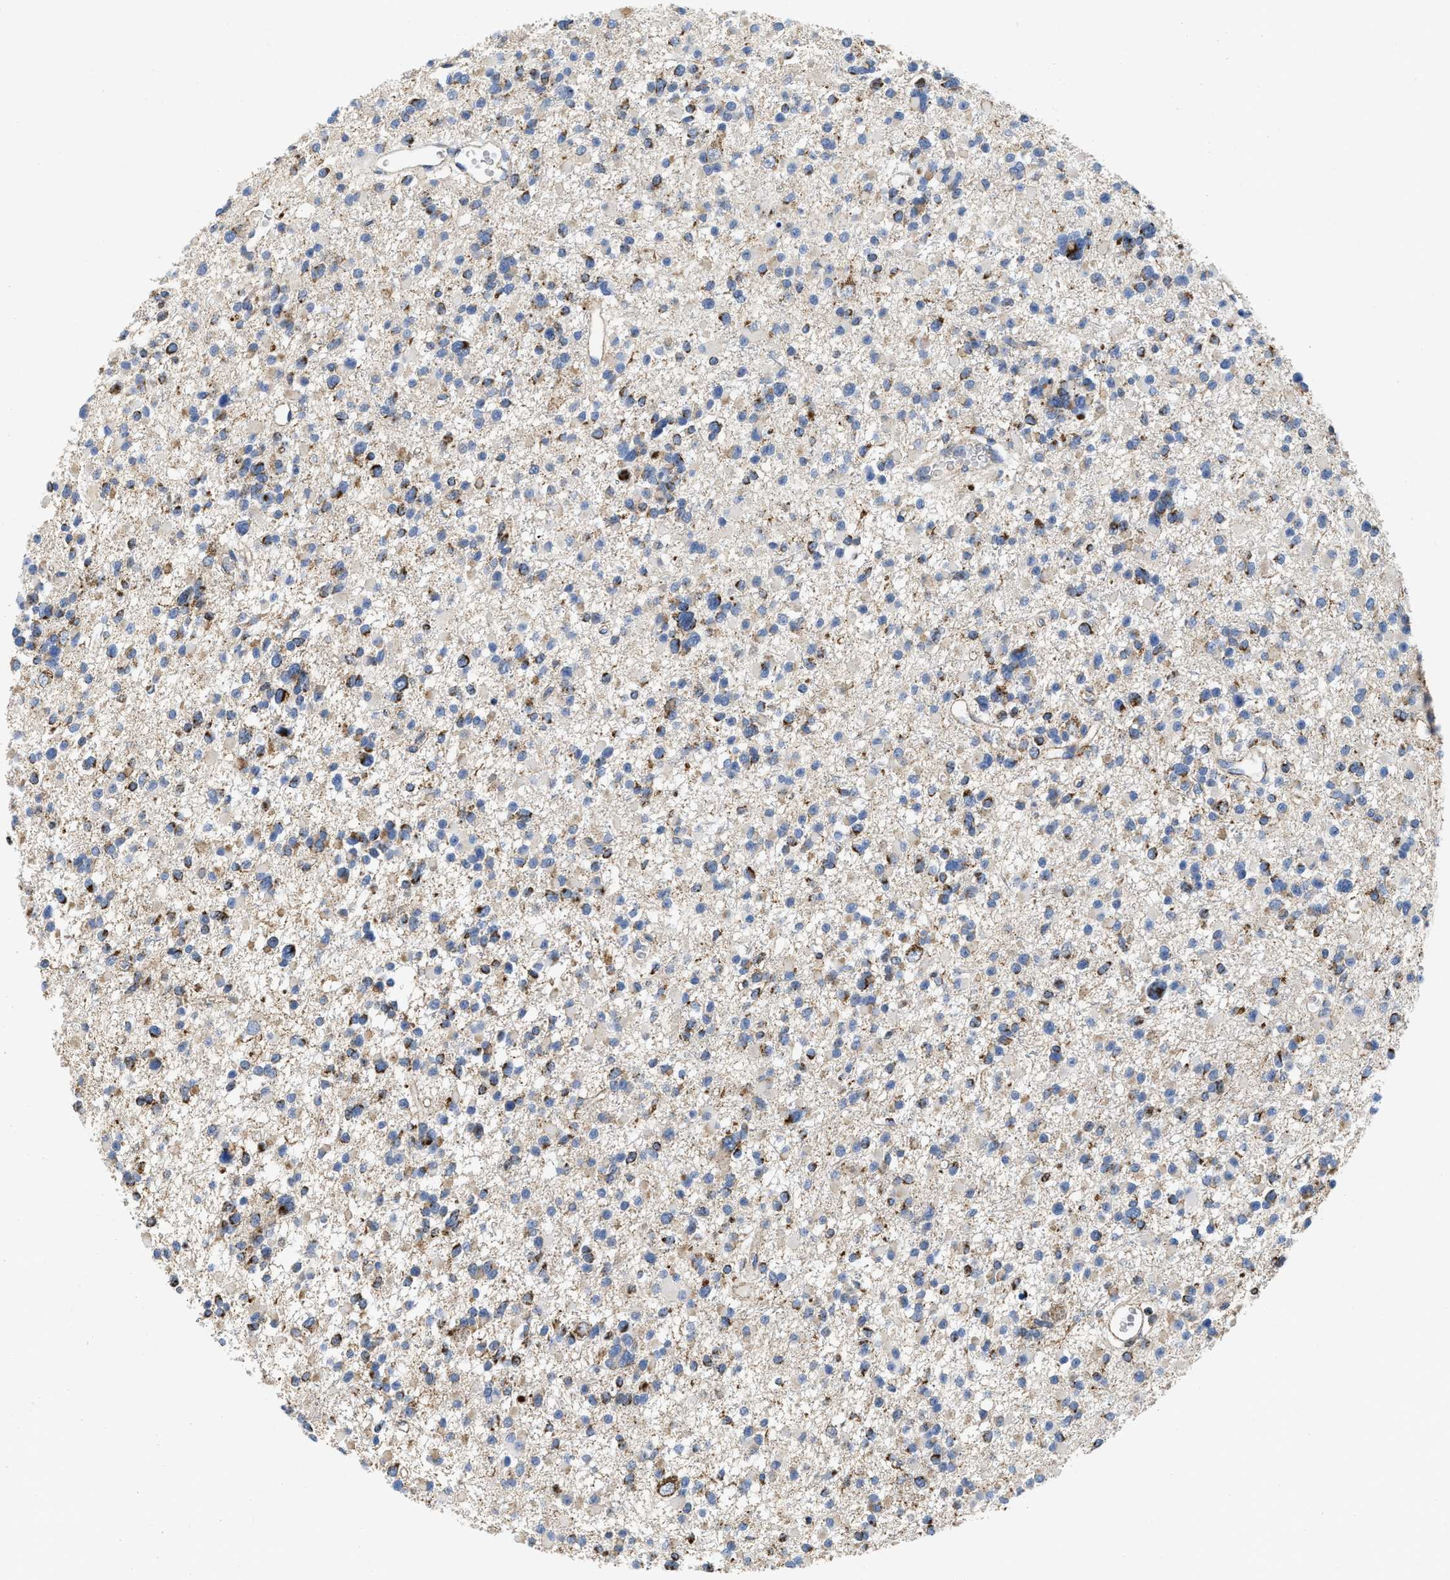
{"staining": {"intensity": "moderate", "quantity": ">75%", "location": "cytoplasmic/membranous"}, "tissue": "glioma", "cell_type": "Tumor cells", "image_type": "cancer", "snomed": [{"axis": "morphology", "description": "Glioma, malignant, Low grade"}, {"axis": "topography", "description": "Brain"}], "caption": "Glioma stained for a protein reveals moderate cytoplasmic/membranous positivity in tumor cells. The staining was performed using DAB (3,3'-diaminobenzidine), with brown indicating positive protein expression. Nuclei are stained blue with hematoxylin.", "gene": "GRB10", "patient": {"sex": "female", "age": 22}}